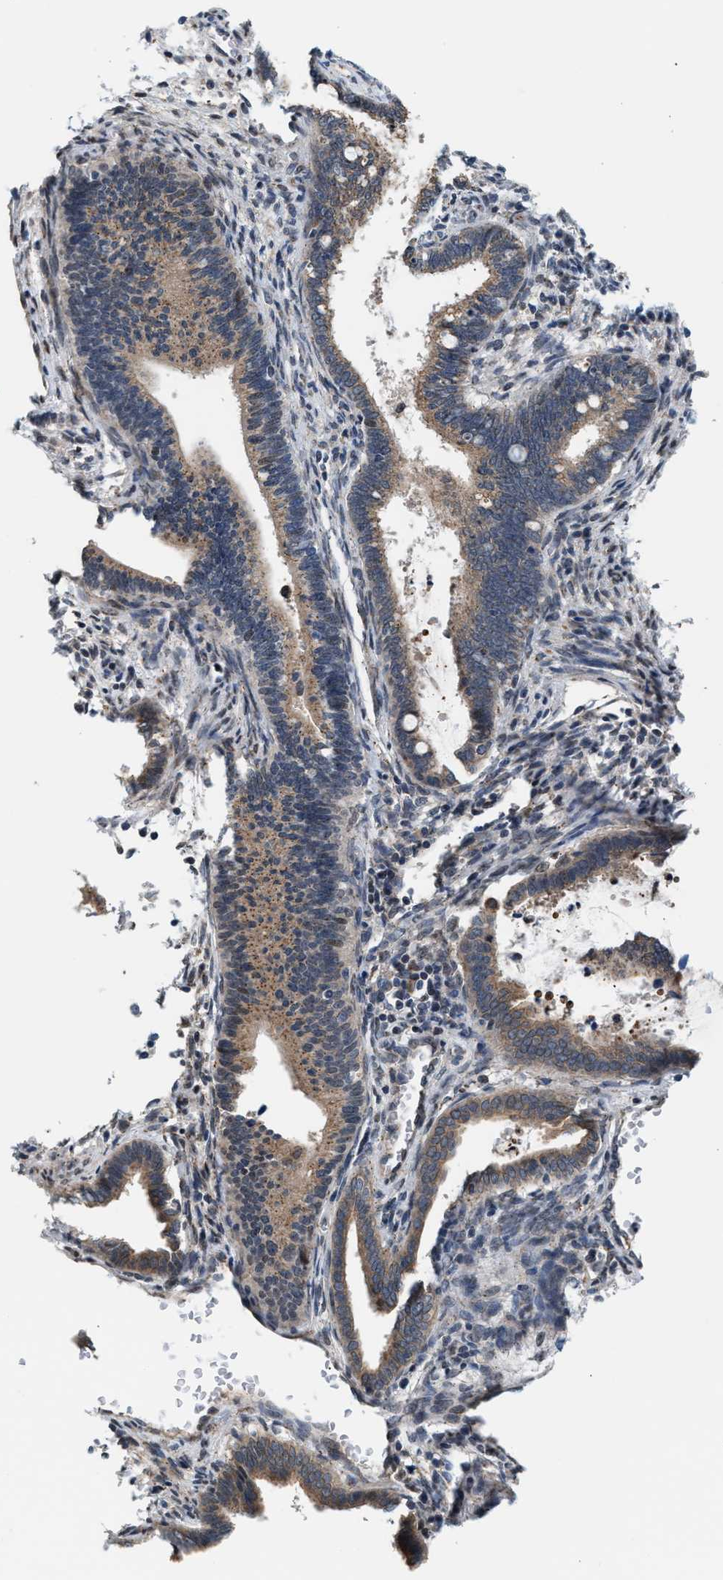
{"staining": {"intensity": "moderate", "quantity": ">75%", "location": "cytoplasmic/membranous"}, "tissue": "cervical cancer", "cell_type": "Tumor cells", "image_type": "cancer", "snomed": [{"axis": "morphology", "description": "Adenocarcinoma, NOS"}, {"axis": "topography", "description": "Cervix"}], "caption": "High-power microscopy captured an immunohistochemistry (IHC) image of cervical cancer (adenocarcinoma), revealing moderate cytoplasmic/membranous staining in approximately >75% of tumor cells.", "gene": "KCNMB2", "patient": {"sex": "female", "age": 44}}